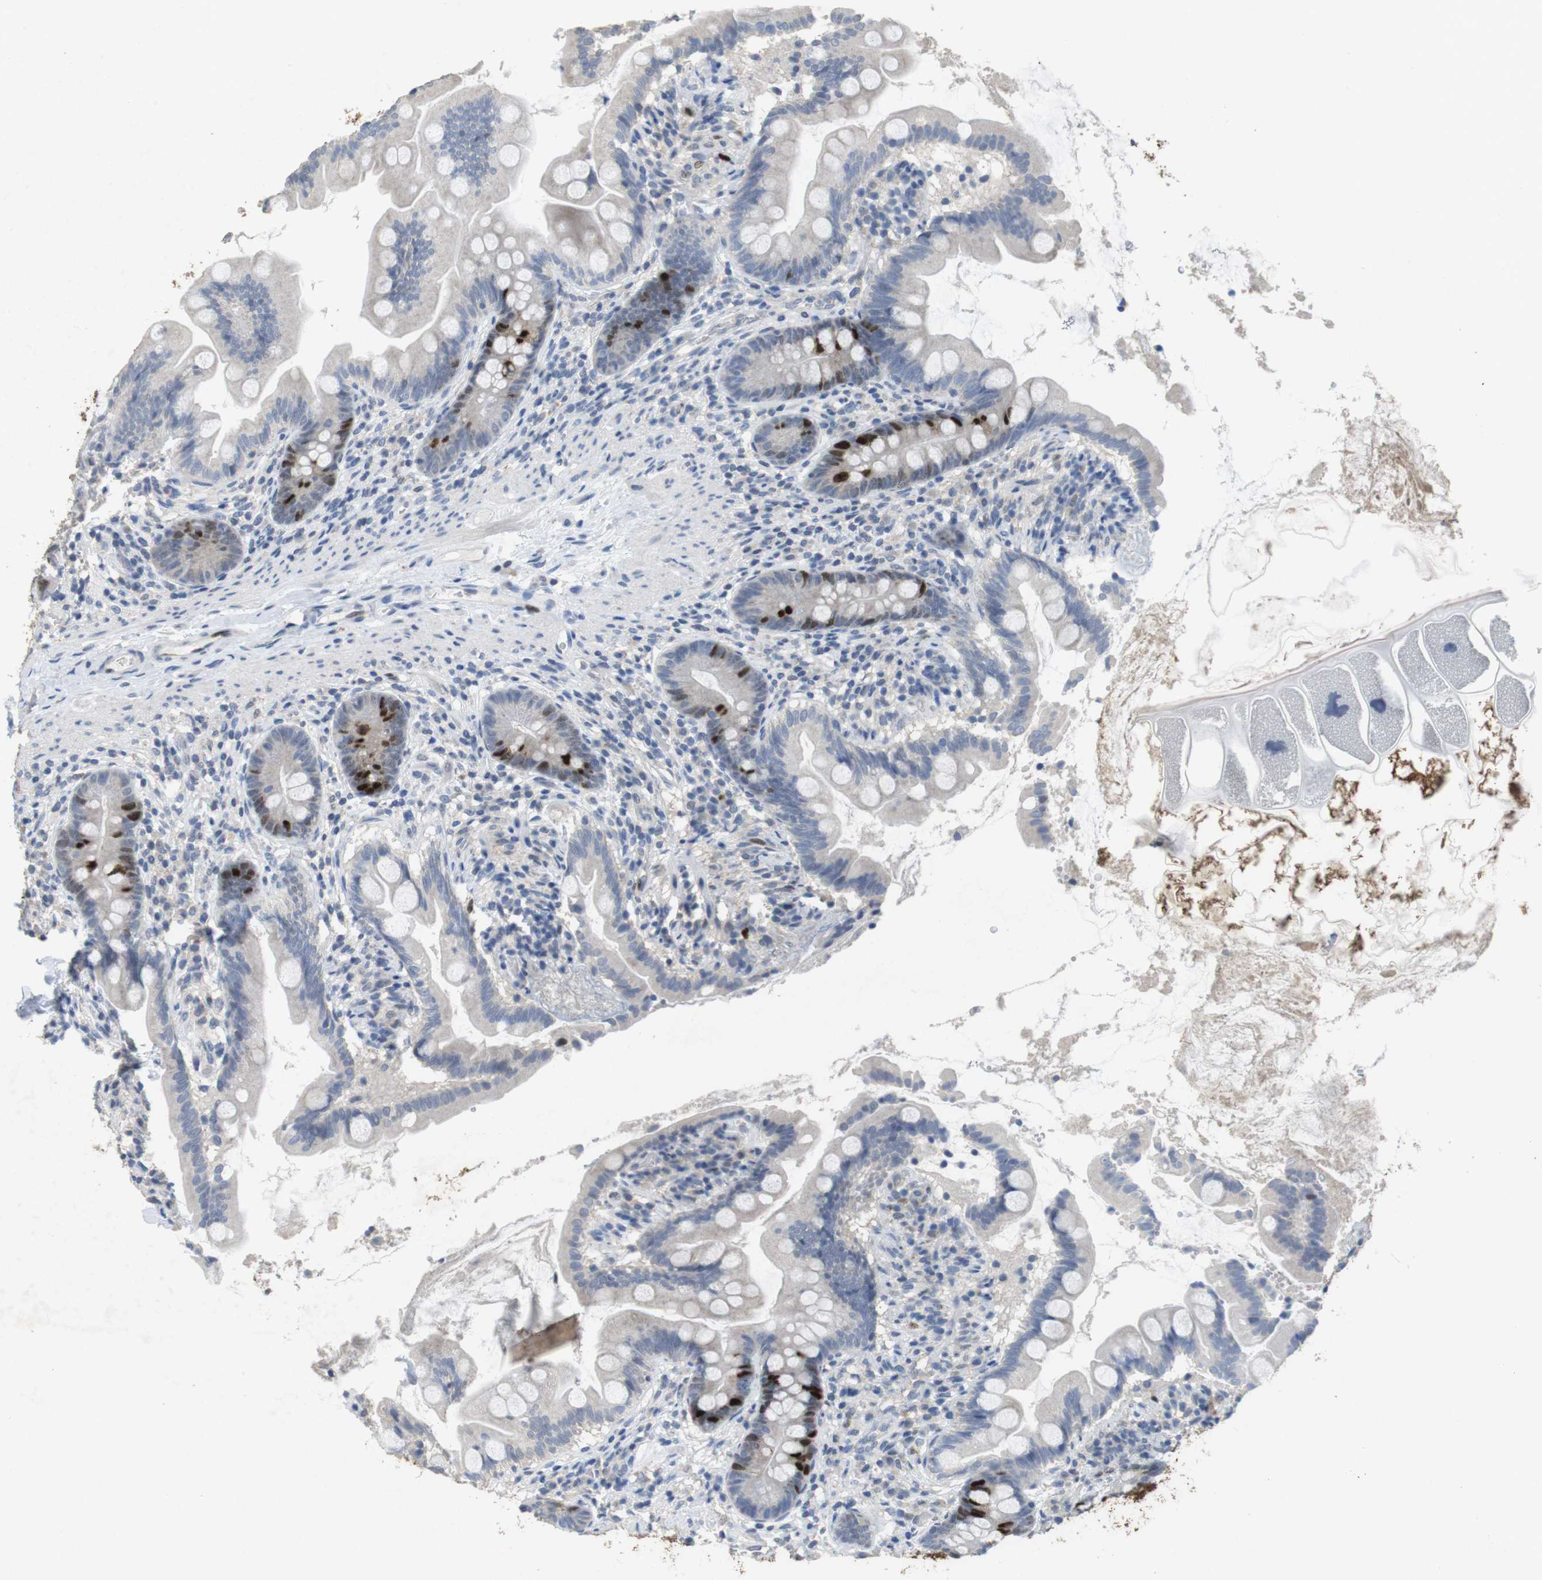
{"staining": {"intensity": "strong", "quantity": "<25%", "location": "nuclear"}, "tissue": "small intestine", "cell_type": "Glandular cells", "image_type": "normal", "snomed": [{"axis": "morphology", "description": "Normal tissue, NOS"}, {"axis": "topography", "description": "Small intestine"}], "caption": "Protein staining displays strong nuclear expression in about <25% of glandular cells in benign small intestine. (DAB (3,3'-diaminobenzidine) IHC, brown staining for protein, blue staining for nuclei).", "gene": "KPNA2", "patient": {"sex": "female", "age": 56}}